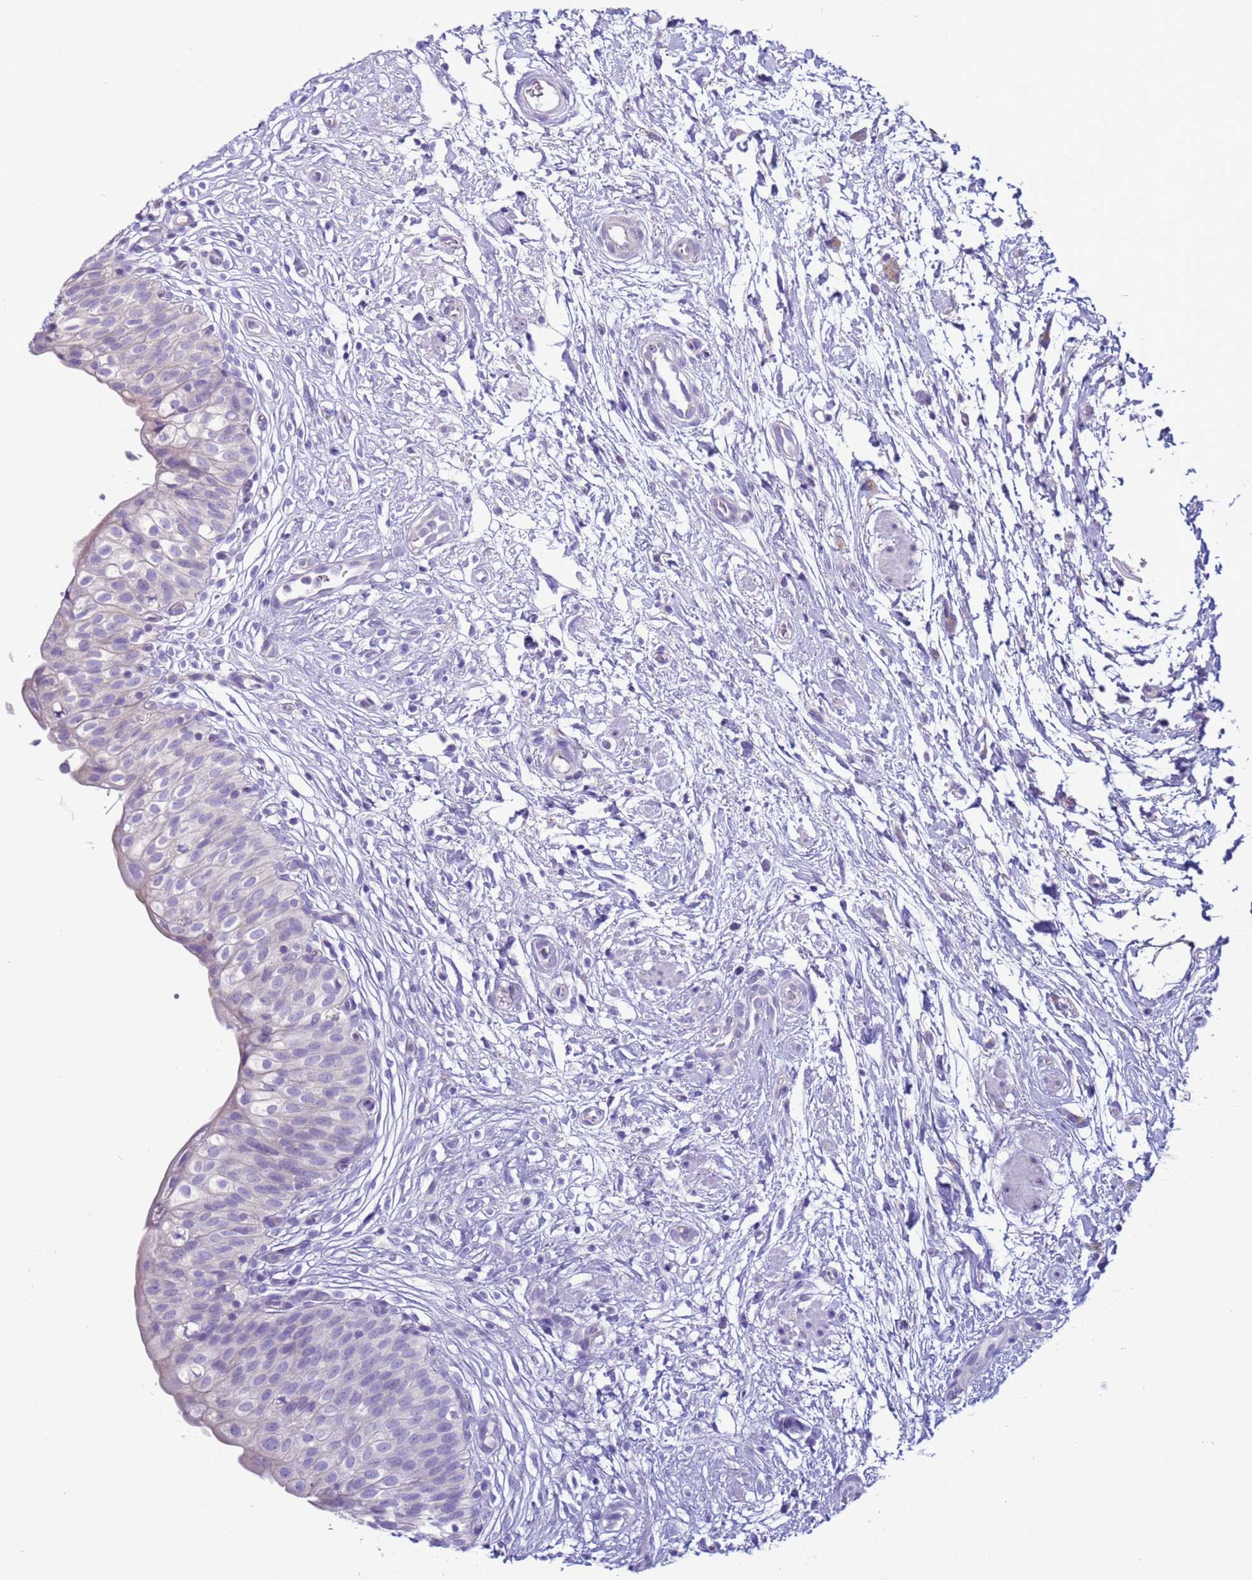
{"staining": {"intensity": "negative", "quantity": "none", "location": "none"}, "tissue": "urinary bladder", "cell_type": "Urothelial cells", "image_type": "normal", "snomed": [{"axis": "morphology", "description": "Normal tissue, NOS"}, {"axis": "topography", "description": "Urinary bladder"}], "caption": "There is no significant staining in urothelial cells of urinary bladder.", "gene": "CST1", "patient": {"sex": "male", "age": 55}}